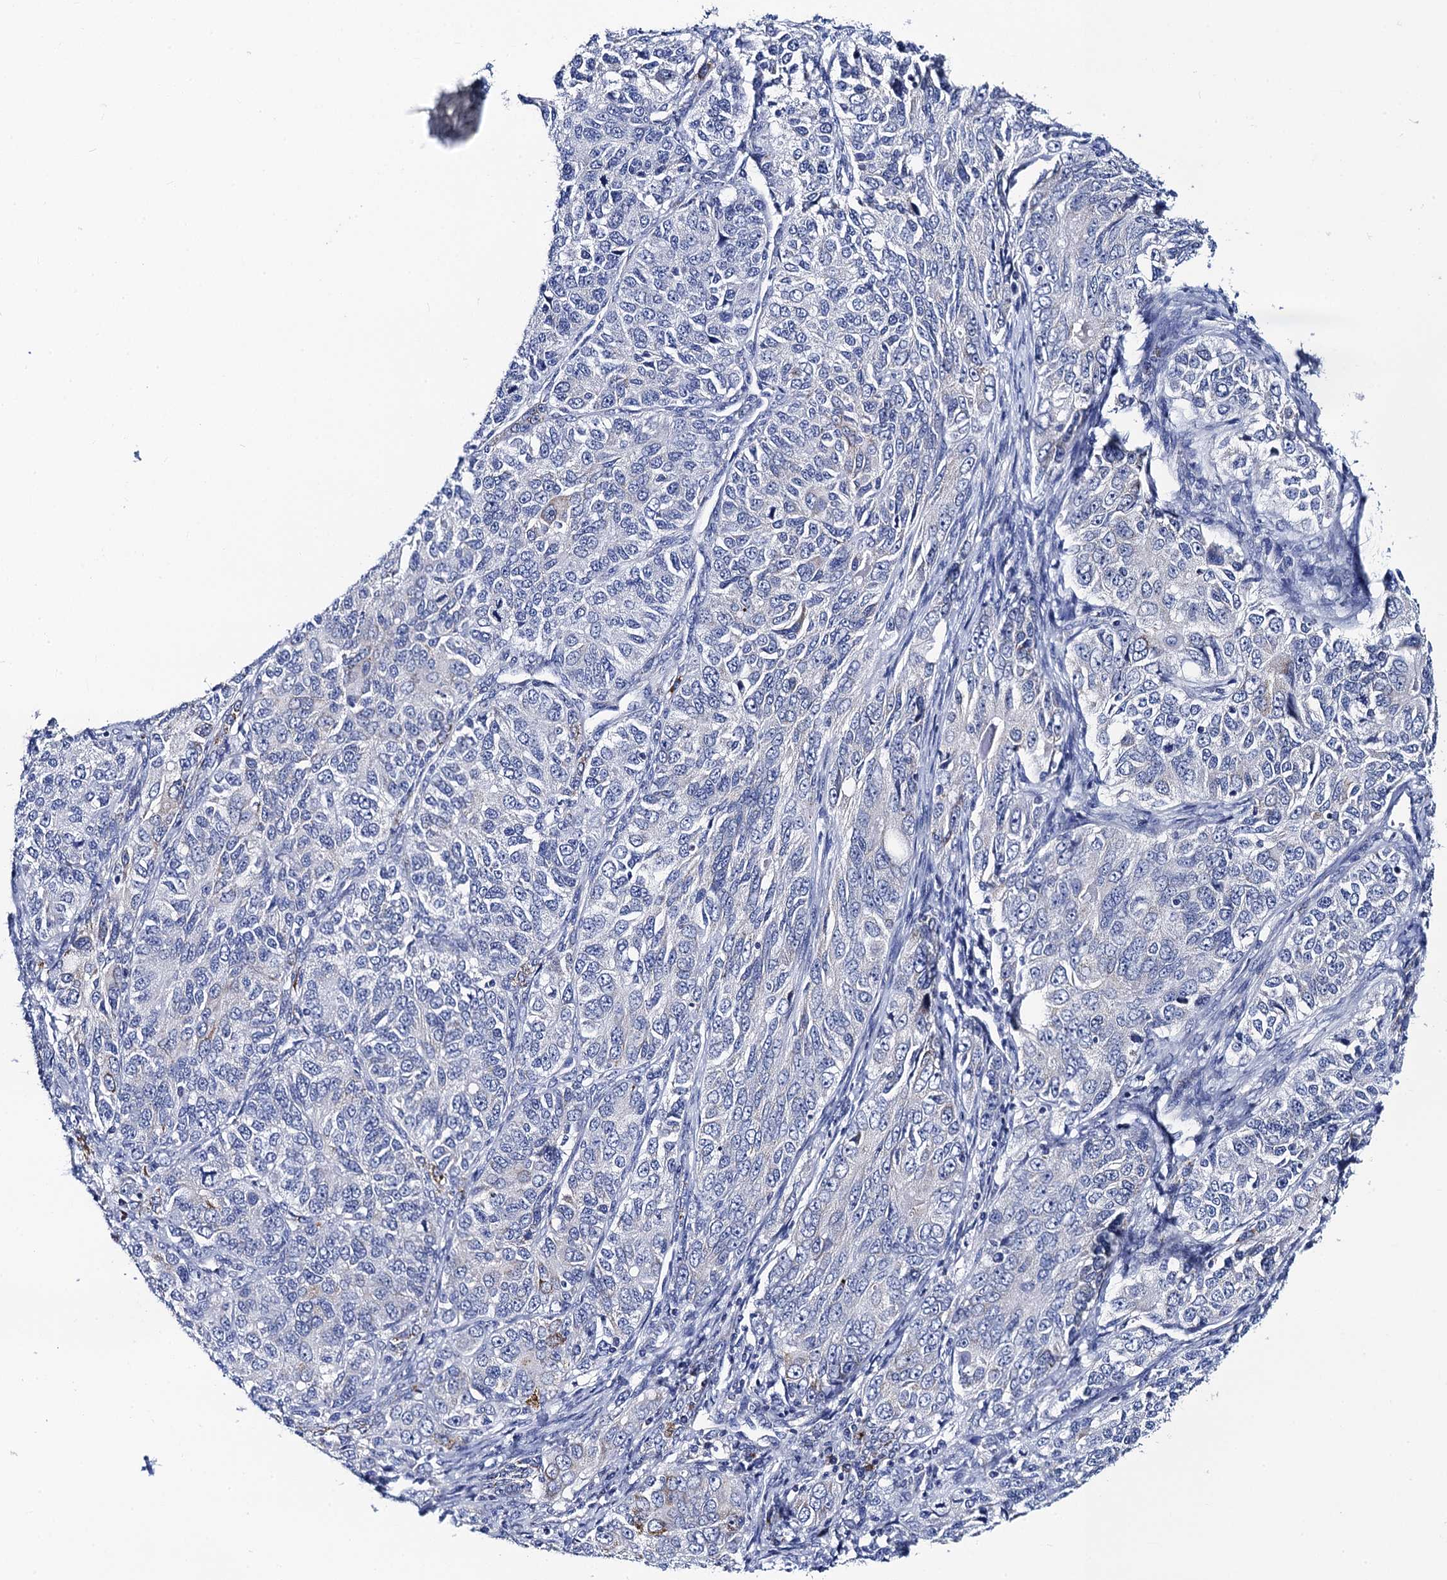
{"staining": {"intensity": "negative", "quantity": "none", "location": "none"}, "tissue": "ovarian cancer", "cell_type": "Tumor cells", "image_type": "cancer", "snomed": [{"axis": "morphology", "description": "Carcinoma, endometroid"}, {"axis": "topography", "description": "Ovary"}], "caption": "Endometroid carcinoma (ovarian) was stained to show a protein in brown. There is no significant positivity in tumor cells.", "gene": "ACADSB", "patient": {"sex": "female", "age": 51}}